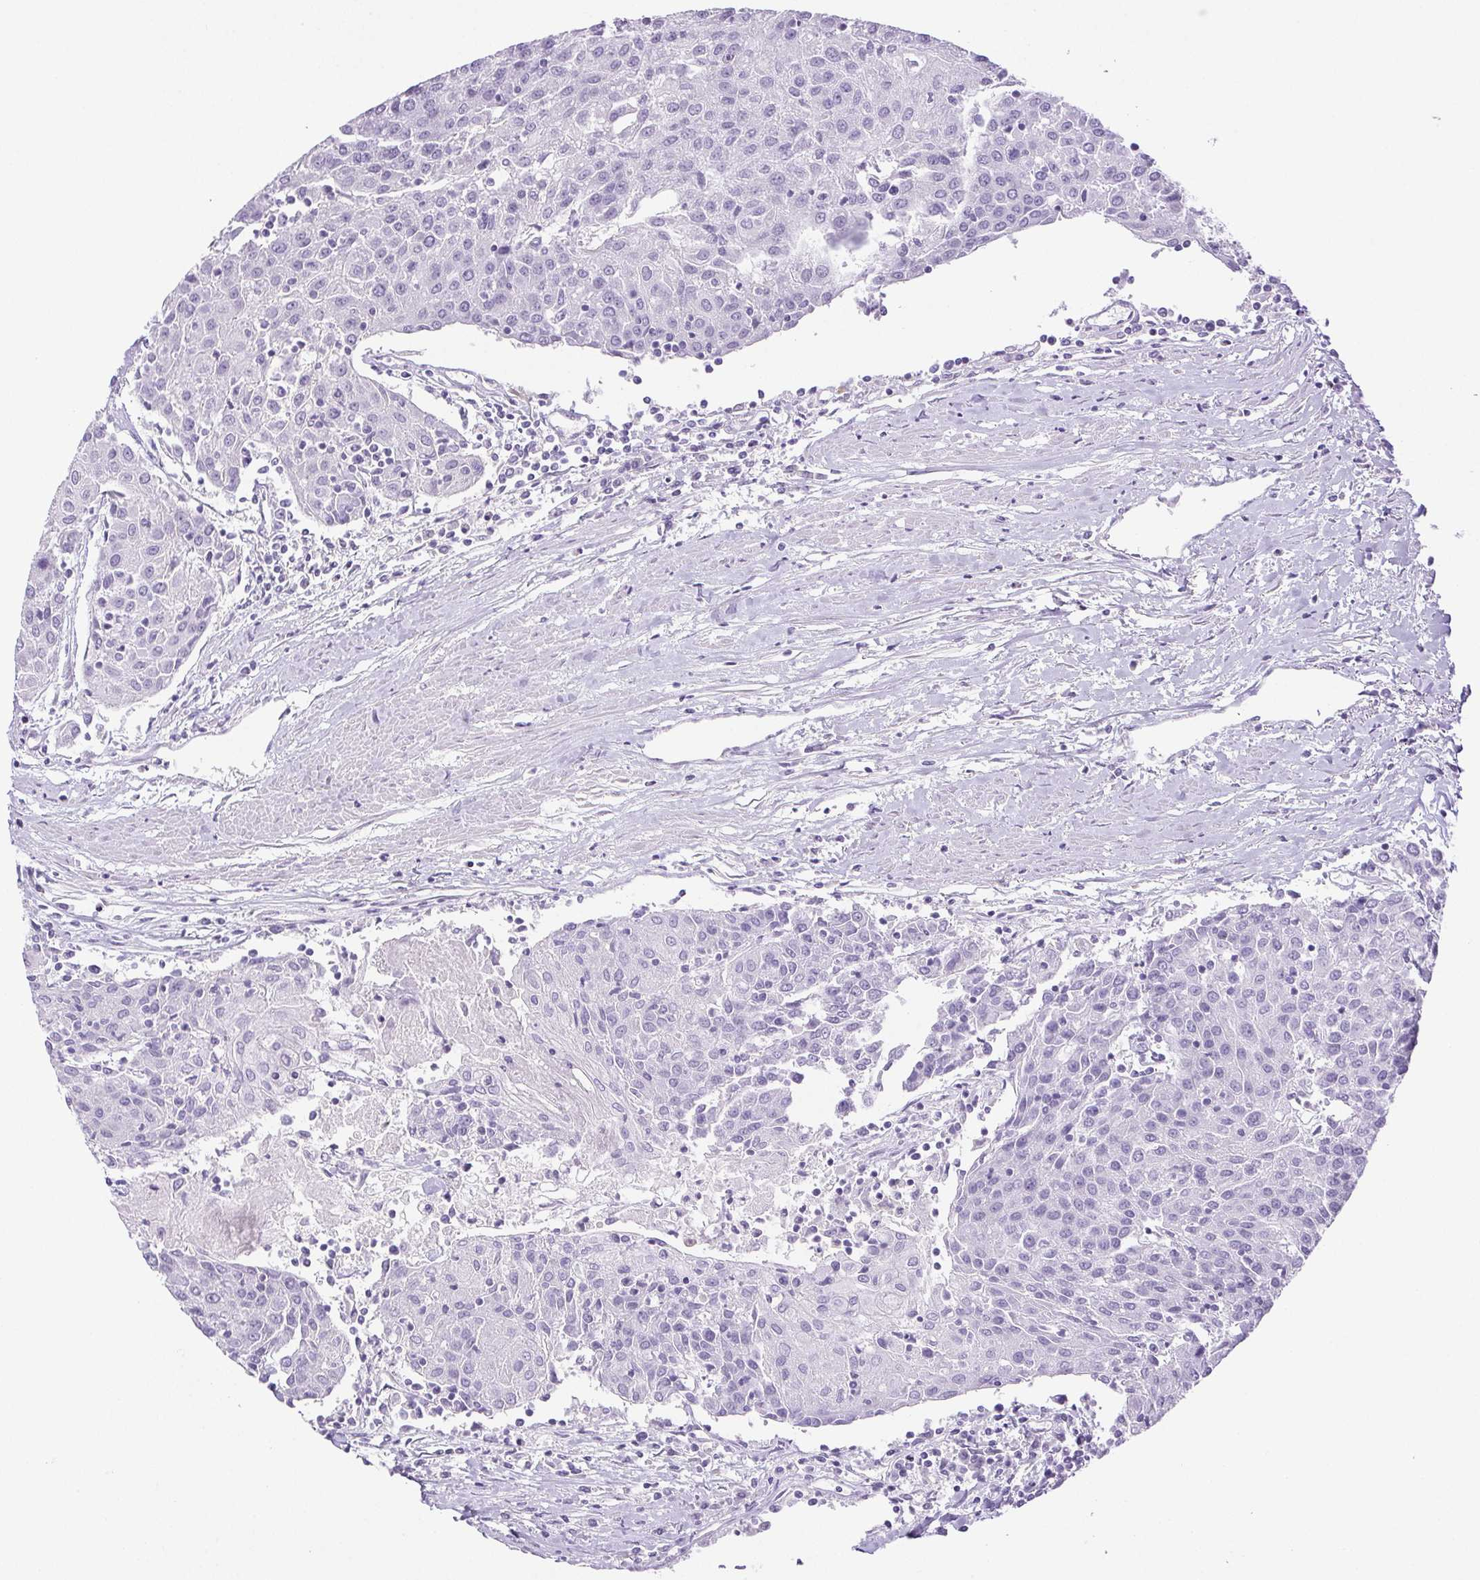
{"staining": {"intensity": "negative", "quantity": "none", "location": "none"}, "tissue": "urothelial cancer", "cell_type": "Tumor cells", "image_type": "cancer", "snomed": [{"axis": "morphology", "description": "Urothelial carcinoma, High grade"}, {"axis": "topography", "description": "Urinary bladder"}], "caption": "Immunohistochemical staining of human high-grade urothelial carcinoma exhibits no significant positivity in tumor cells.", "gene": "HLA-G", "patient": {"sex": "female", "age": 85}}